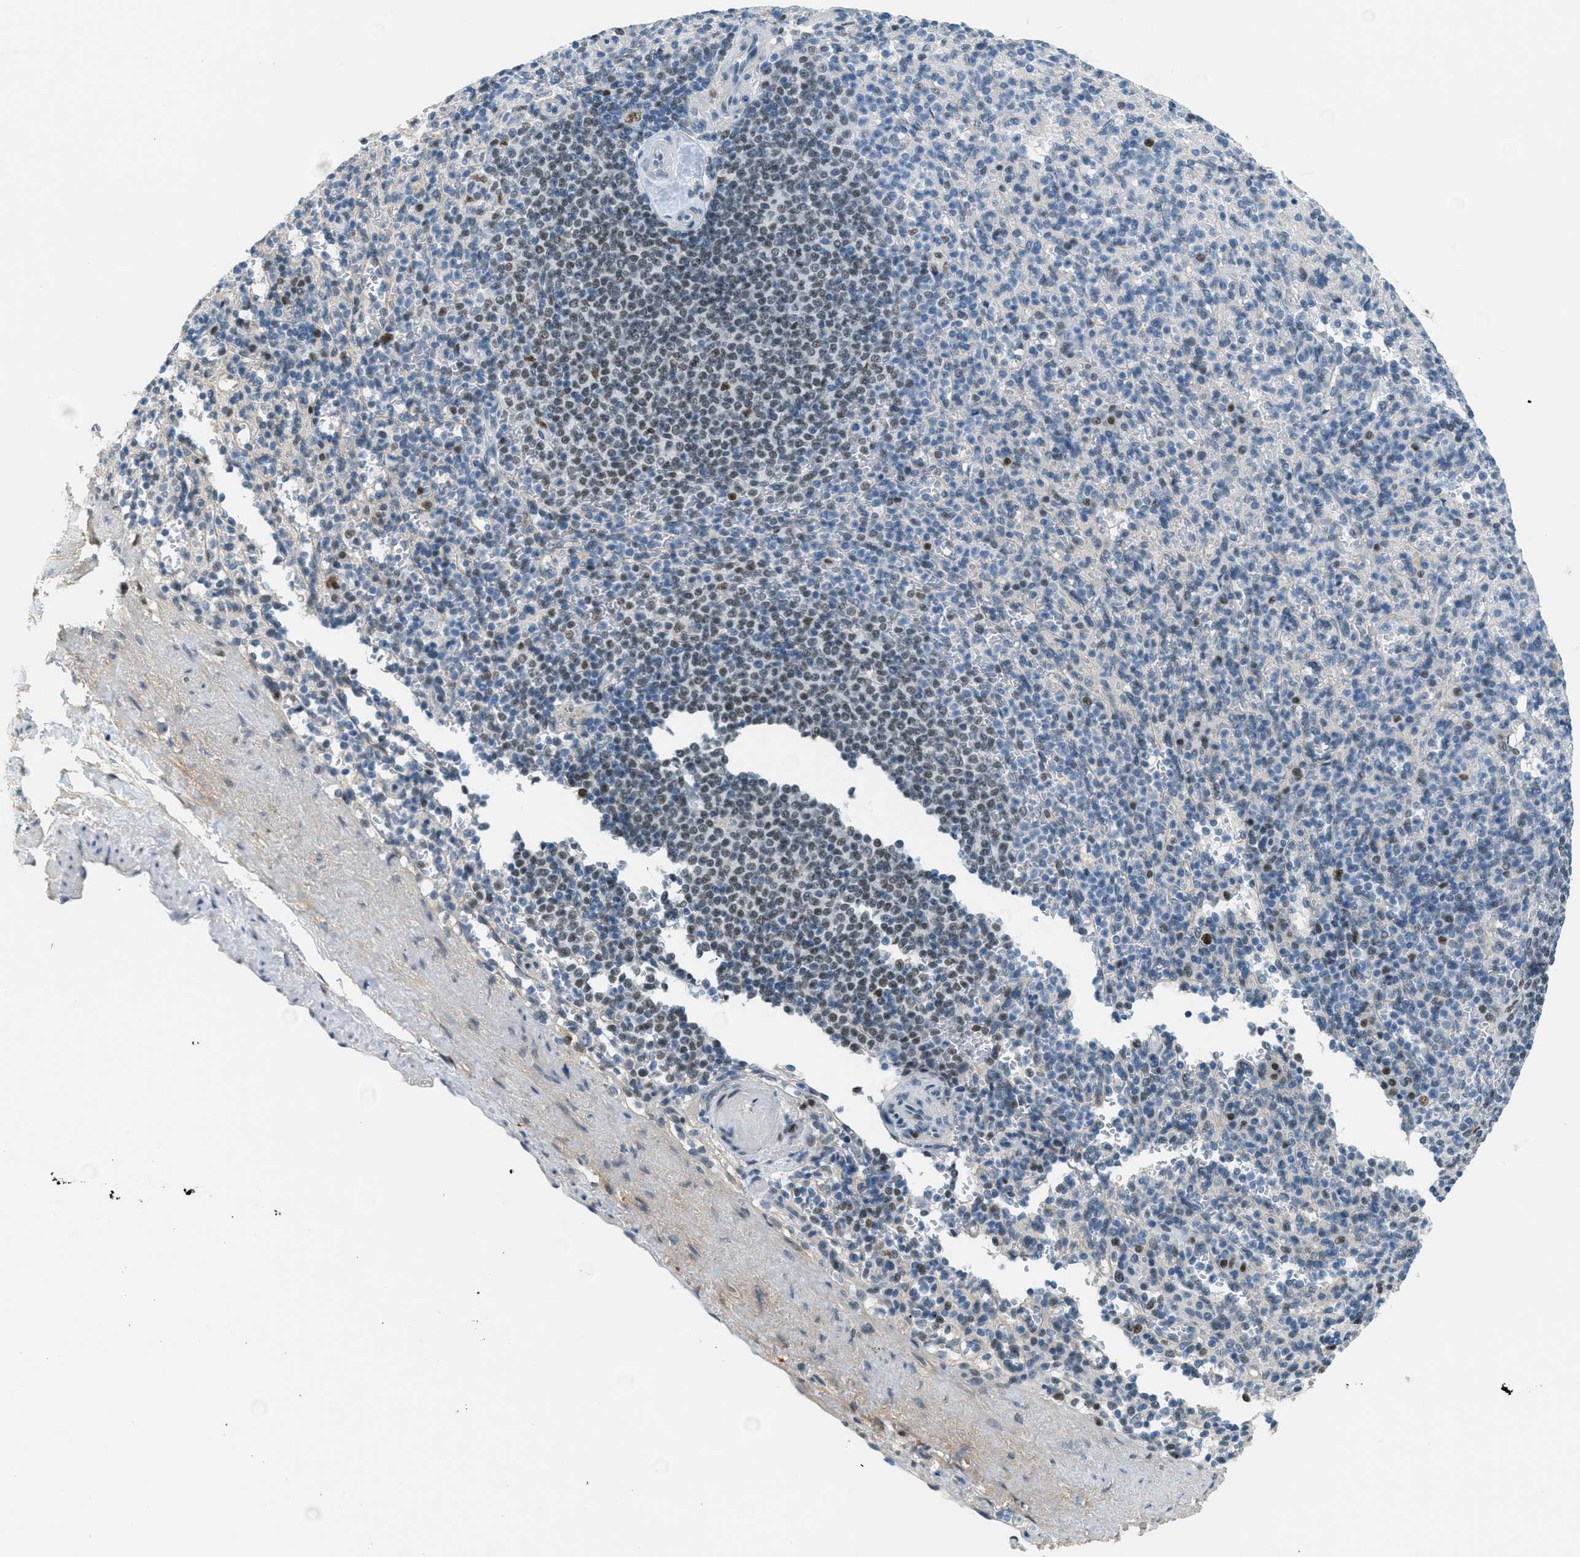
{"staining": {"intensity": "negative", "quantity": "none", "location": "none"}, "tissue": "spleen", "cell_type": "Cells in red pulp", "image_type": "normal", "snomed": [{"axis": "morphology", "description": "Normal tissue, NOS"}, {"axis": "topography", "description": "Spleen"}], "caption": "The immunohistochemistry photomicrograph has no significant staining in cells in red pulp of spleen. (Stains: DAB (3,3'-diaminobenzidine) IHC with hematoxylin counter stain, Microscopy: brightfield microscopy at high magnification).", "gene": "TCF3", "patient": {"sex": "female", "age": 74}}